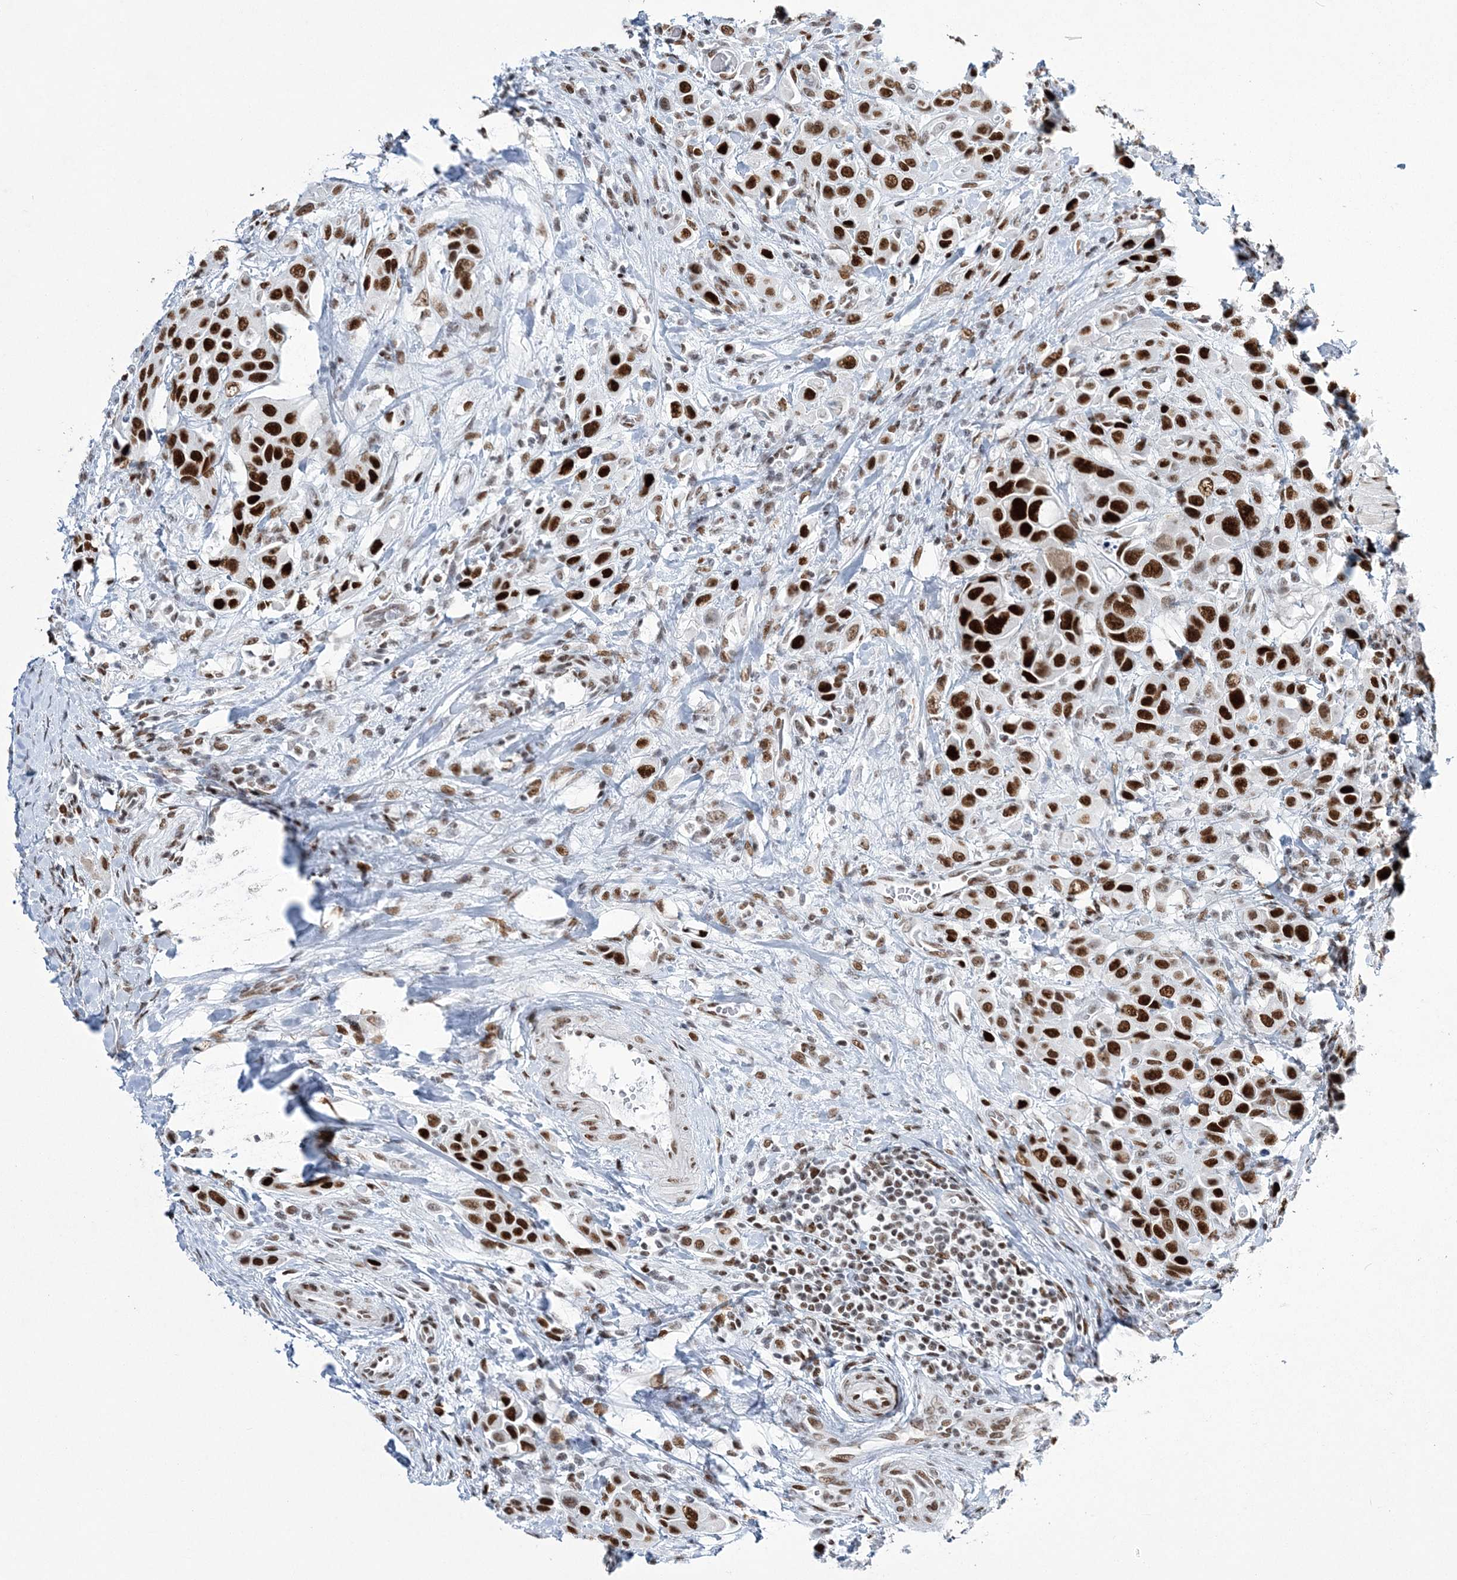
{"staining": {"intensity": "strong", "quantity": ">75%", "location": "nuclear"}, "tissue": "urothelial cancer", "cell_type": "Tumor cells", "image_type": "cancer", "snomed": [{"axis": "morphology", "description": "Urothelial carcinoma, High grade"}, {"axis": "topography", "description": "Urinary bladder"}], "caption": "Immunohistochemical staining of urothelial cancer demonstrates high levels of strong nuclear protein staining in approximately >75% of tumor cells.", "gene": "ZBTB7A", "patient": {"sex": "male", "age": 50}}